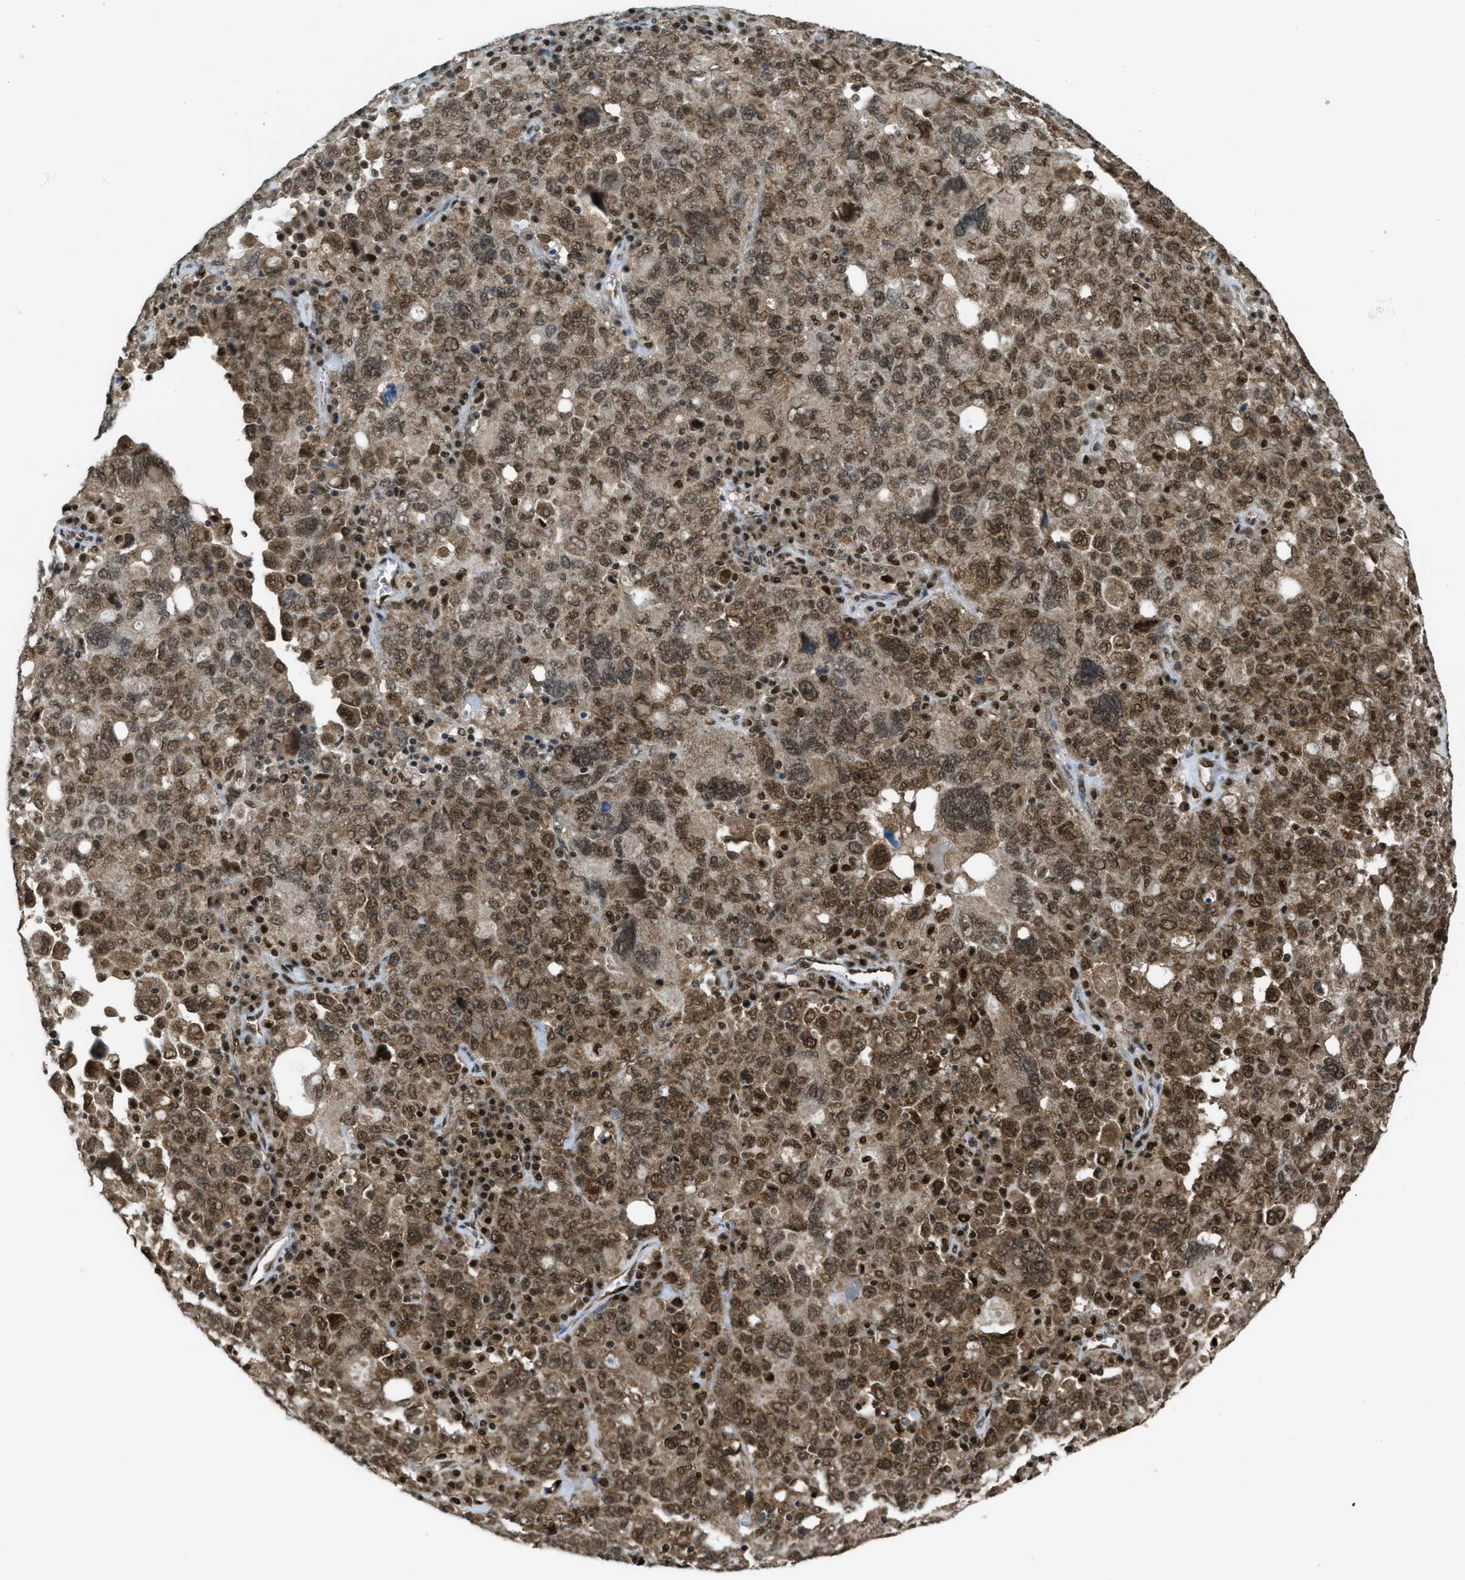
{"staining": {"intensity": "moderate", "quantity": ">75%", "location": "cytoplasmic/membranous,nuclear"}, "tissue": "ovarian cancer", "cell_type": "Tumor cells", "image_type": "cancer", "snomed": [{"axis": "morphology", "description": "Carcinoma, endometroid"}, {"axis": "topography", "description": "Ovary"}], "caption": "Immunohistochemical staining of ovarian cancer (endometroid carcinoma) reveals medium levels of moderate cytoplasmic/membranous and nuclear protein staining in about >75% of tumor cells. (Brightfield microscopy of DAB IHC at high magnification).", "gene": "TNPO1", "patient": {"sex": "female", "age": 62}}